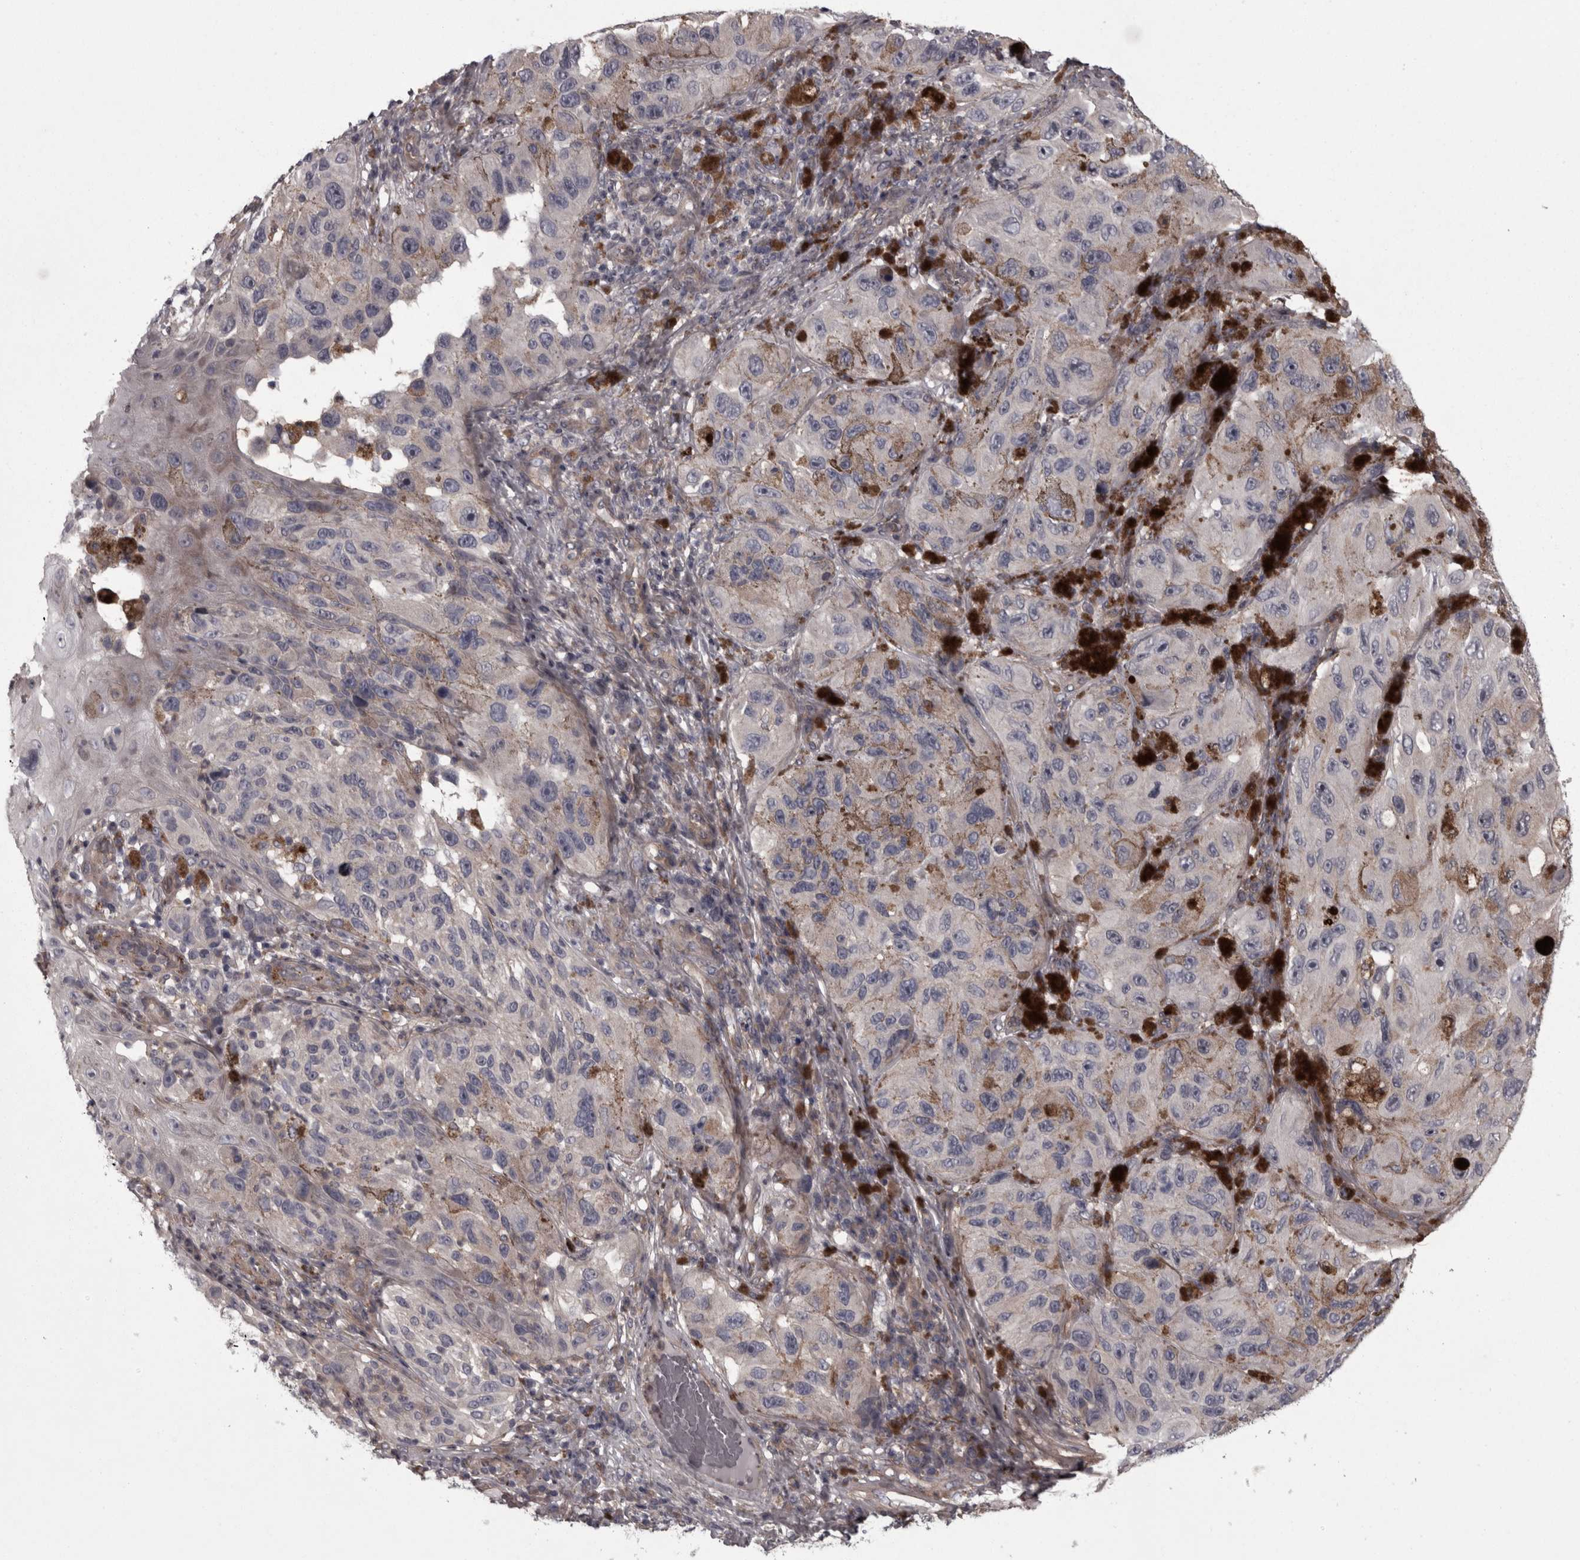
{"staining": {"intensity": "negative", "quantity": "none", "location": "none"}, "tissue": "melanoma", "cell_type": "Tumor cells", "image_type": "cancer", "snomed": [{"axis": "morphology", "description": "Malignant melanoma, NOS"}, {"axis": "topography", "description": "Skin"}], "caption": "This is a photomicrograph of immunohistochemistry staining of melanoma, which shows no expression in tumor cells.", "gene": "RSU1", "patient": {"sex": "female", "age": 73}}